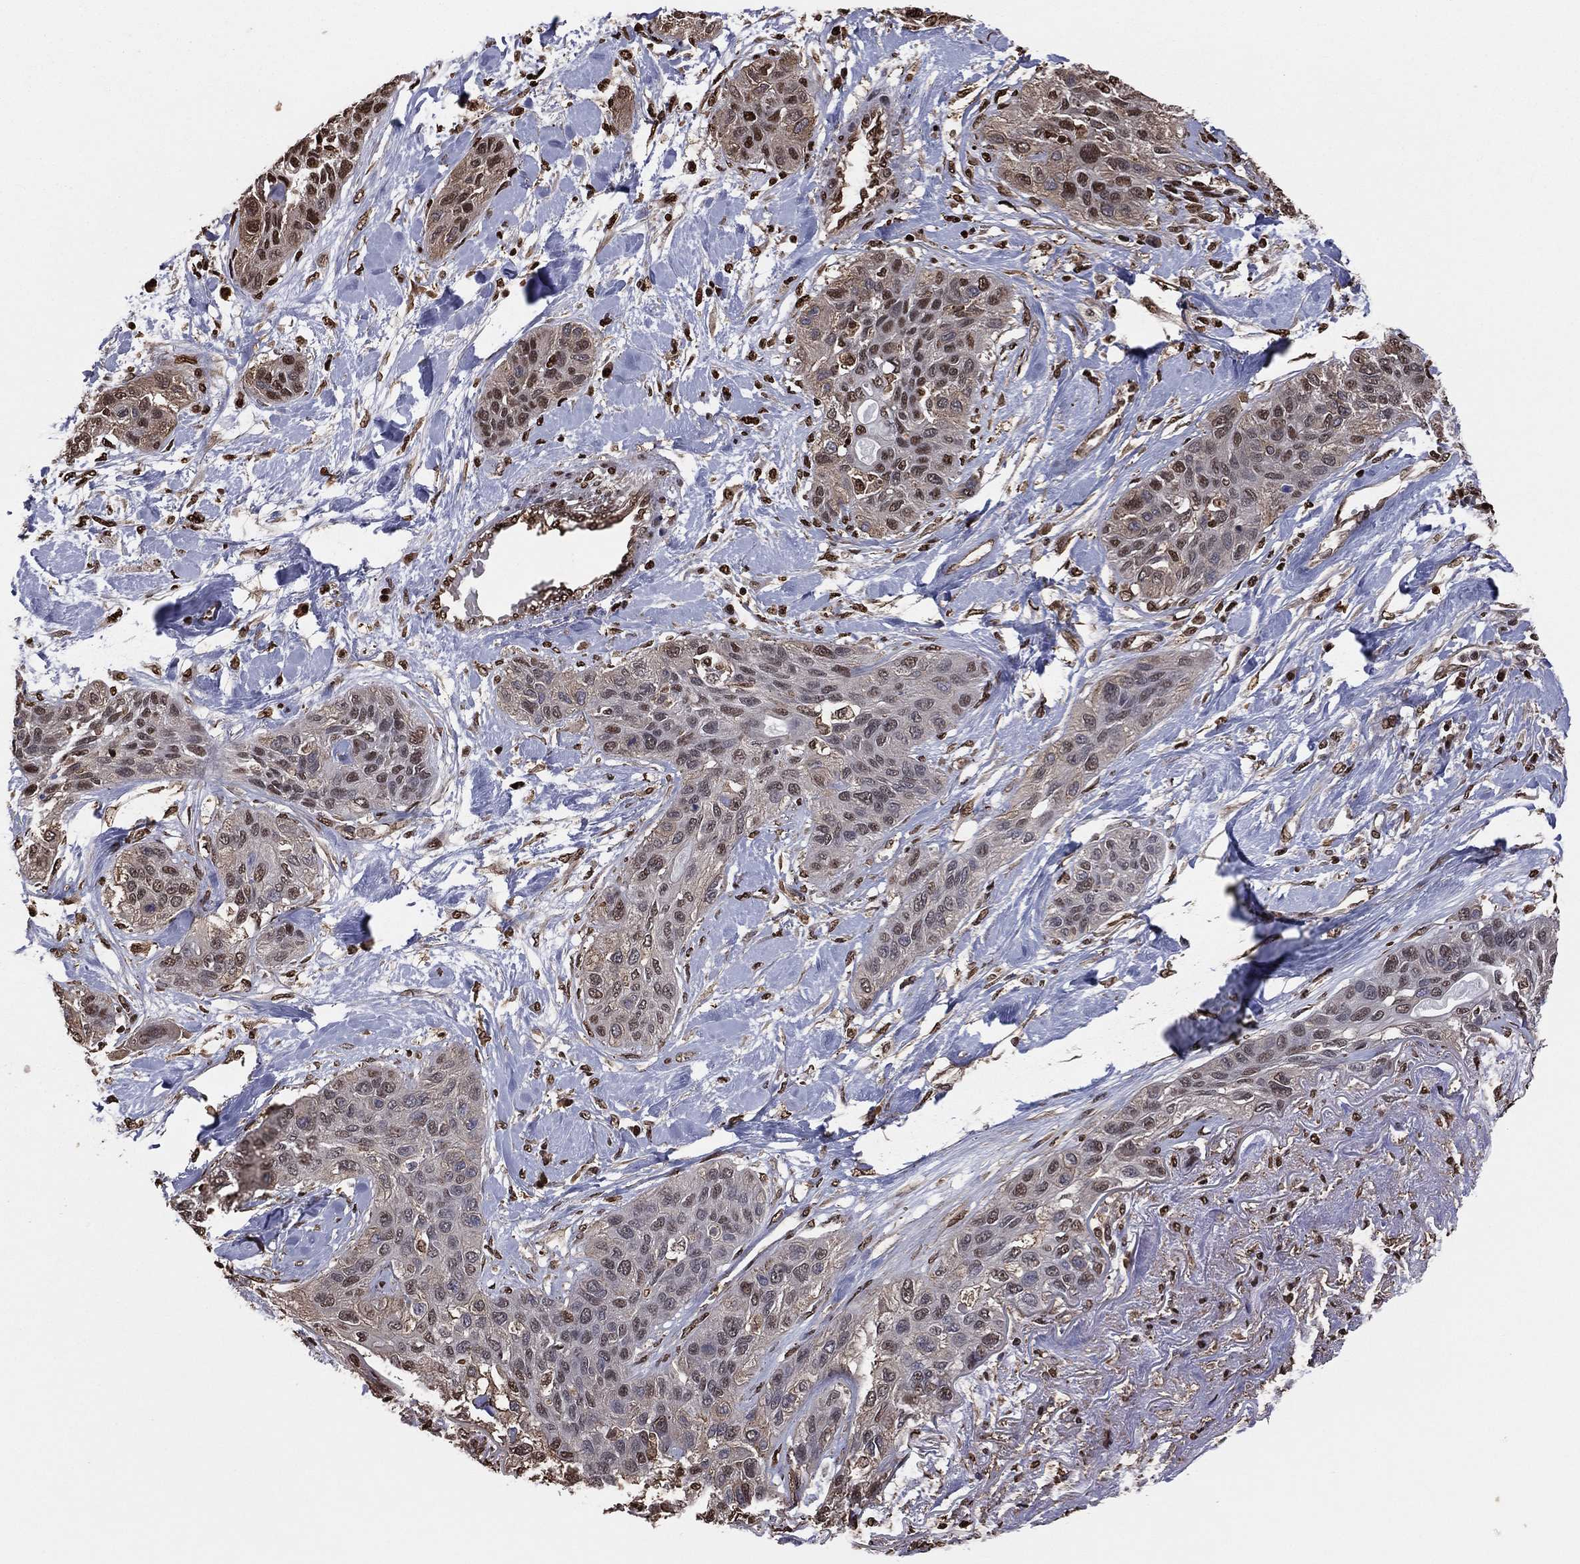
{"staining": {"intensity": "moderate", "quantity": "25%-75%", "location": "nuclear"}, "tissue": "lung cancer", "cell_type": "Tumor cells", "image_type": "cancer", "snomed": [{"axis": "morphology", "description": "Squamous cell carcinoma, NOS"}, {"axis": "topography", "description": "Lung"}], "caption": "About 25%-75% of tumor cells in human lung squamous cell carcinoma display moderate nuclear protein expression as visualized by brown immunohistochemical staining.", "gene": "GAPDH", "patient": {"sex": "female", "age": 70}}